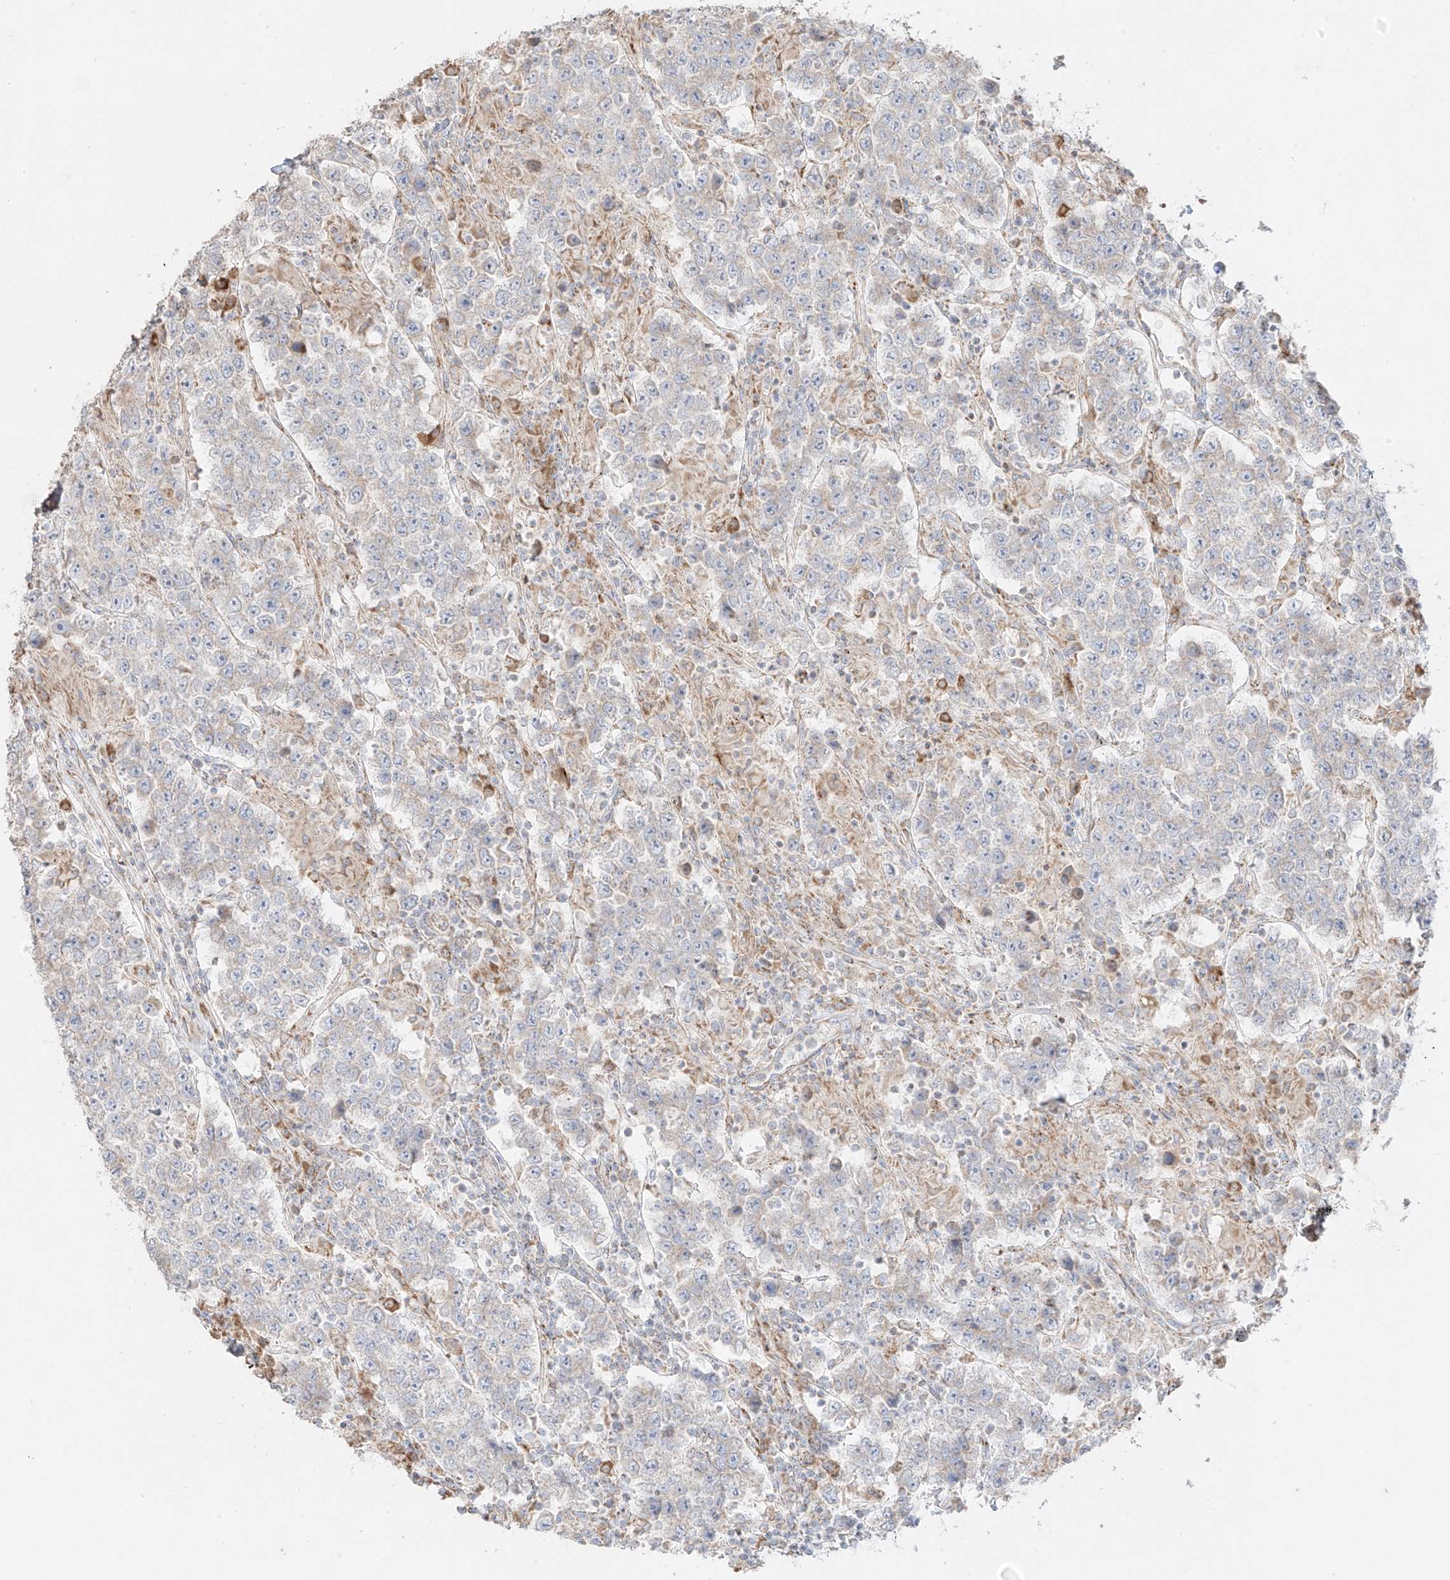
{"staining": {"intensity": "negative", "quantity": "none", "location": "none"}, "tissue": "testis cancer", "cell_type": "Tumor cells", "image_type": "cancer", "snomed": [{"axis": "morphology", "description": "Normal tissue, NOS"}, {"axis": "morphology", "description": "Urothelial carcinoma, High grade"}, {"axis": "morphology", "description": "Seminoma, NOS"}, {"axis": "morphology", "description": "Carcinoma, Embryonal, NOS"}, {"axis": "topography", "description": "Urinary bladder"}, {"axis": "topography", "description": "Testis"}], "caption": "Immunohistochemical staining of human testis urothelial carcinoma (high-grade) exhibits no significant expression in tumor cells.", "gene": "COLGALT2", "patient": {"sex": "male", "age": 41}}